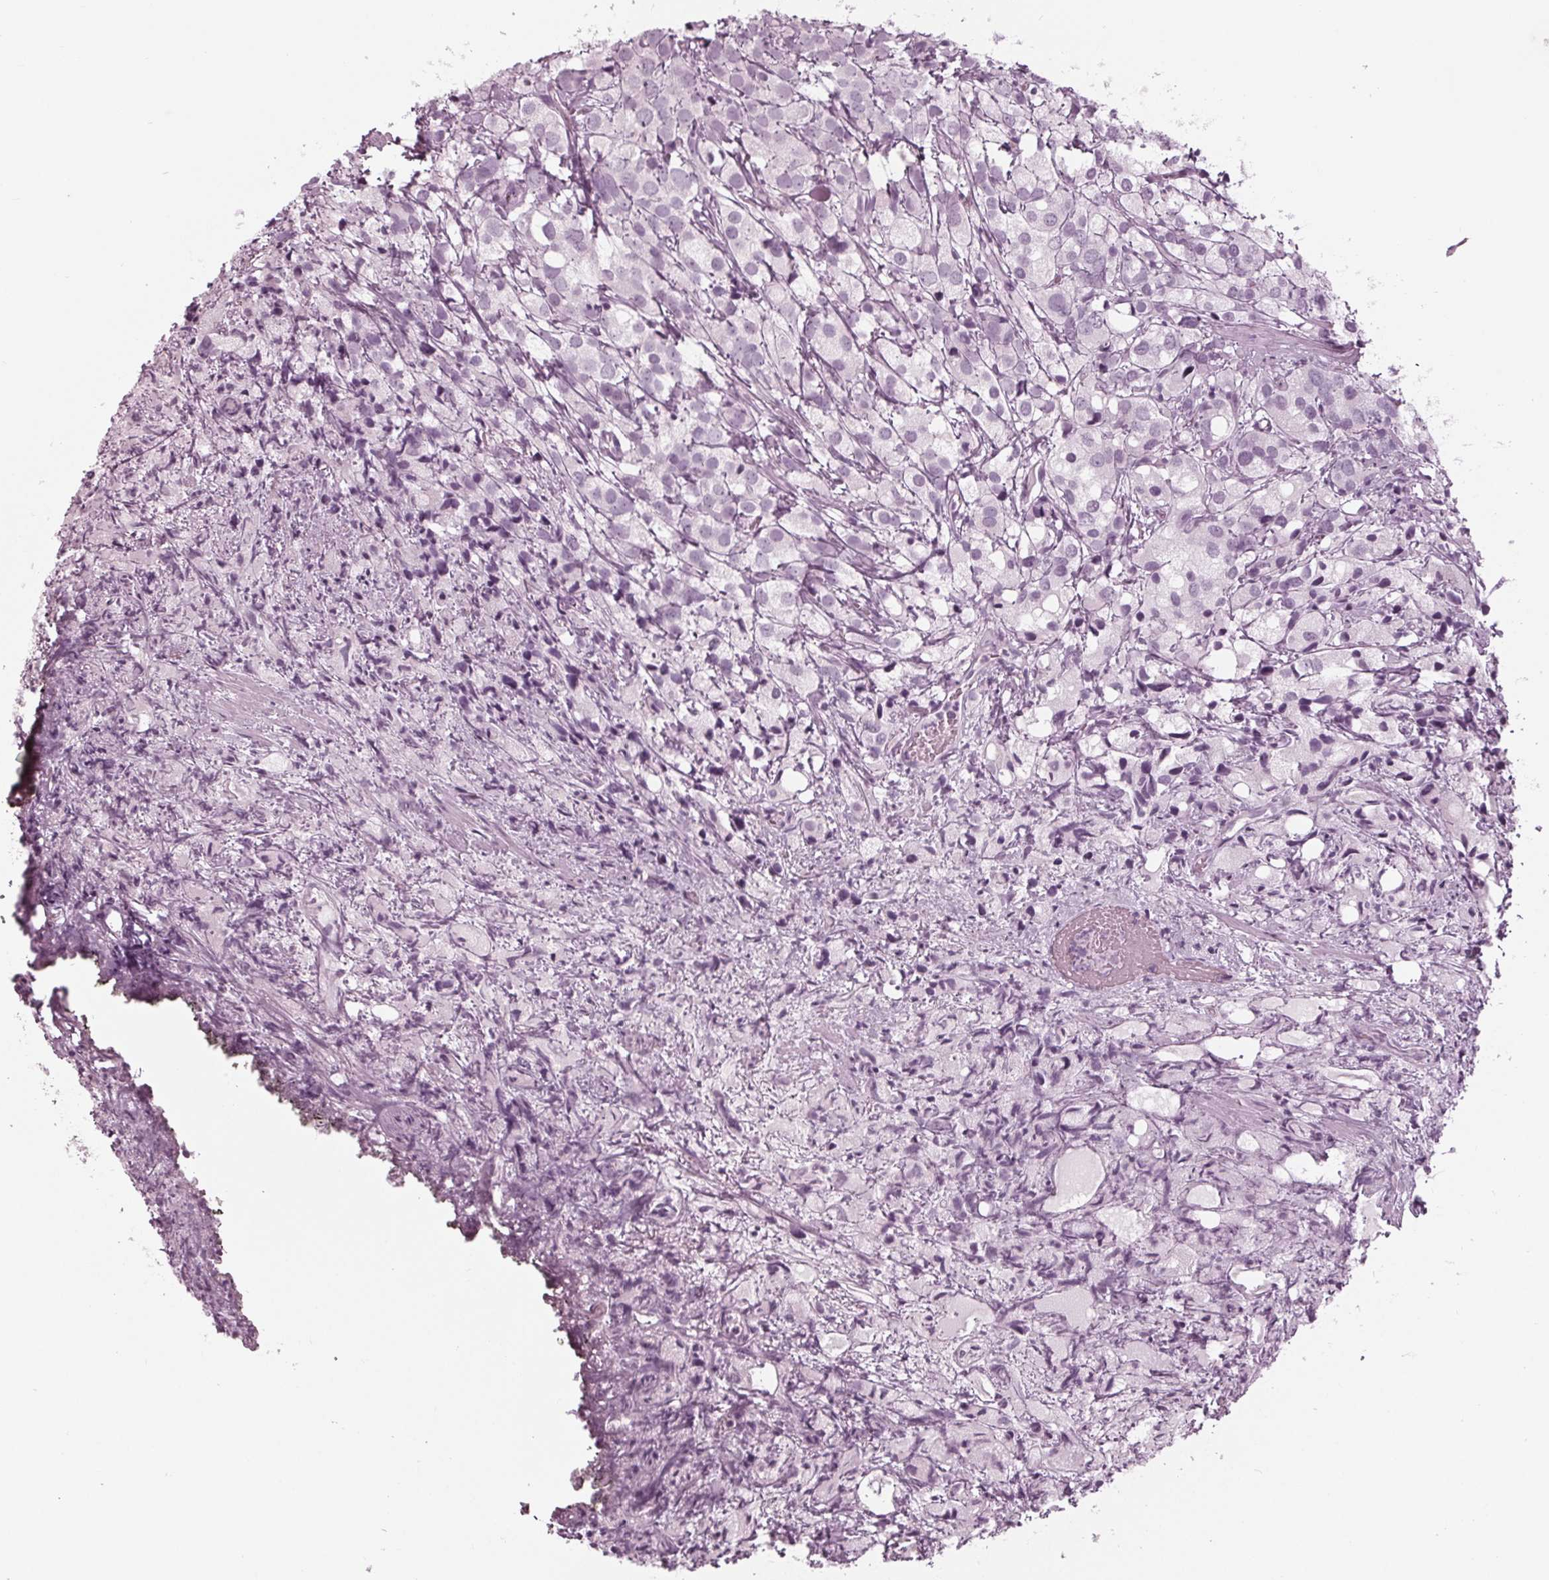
{"staining": {"intensity": "negative", "quantity": "none", "location": "none"}, "tissue": "prostate cancer", "cell_type": "Tumor cells", "image_type": "cancer", "snomed": [{"axis": "morphology", "description": "Adenocarcinoma, High grade"}, {"axis": "topography", "description": "Prostate"}], "caption": "Immunohistochemistry histopathology image of neoplastic tissue: prostate cancer stained with DAB shows no significant protein positivity in tumor cells.", "gene": "KRT28", "patient": {"sex": "male", "age": 86}}